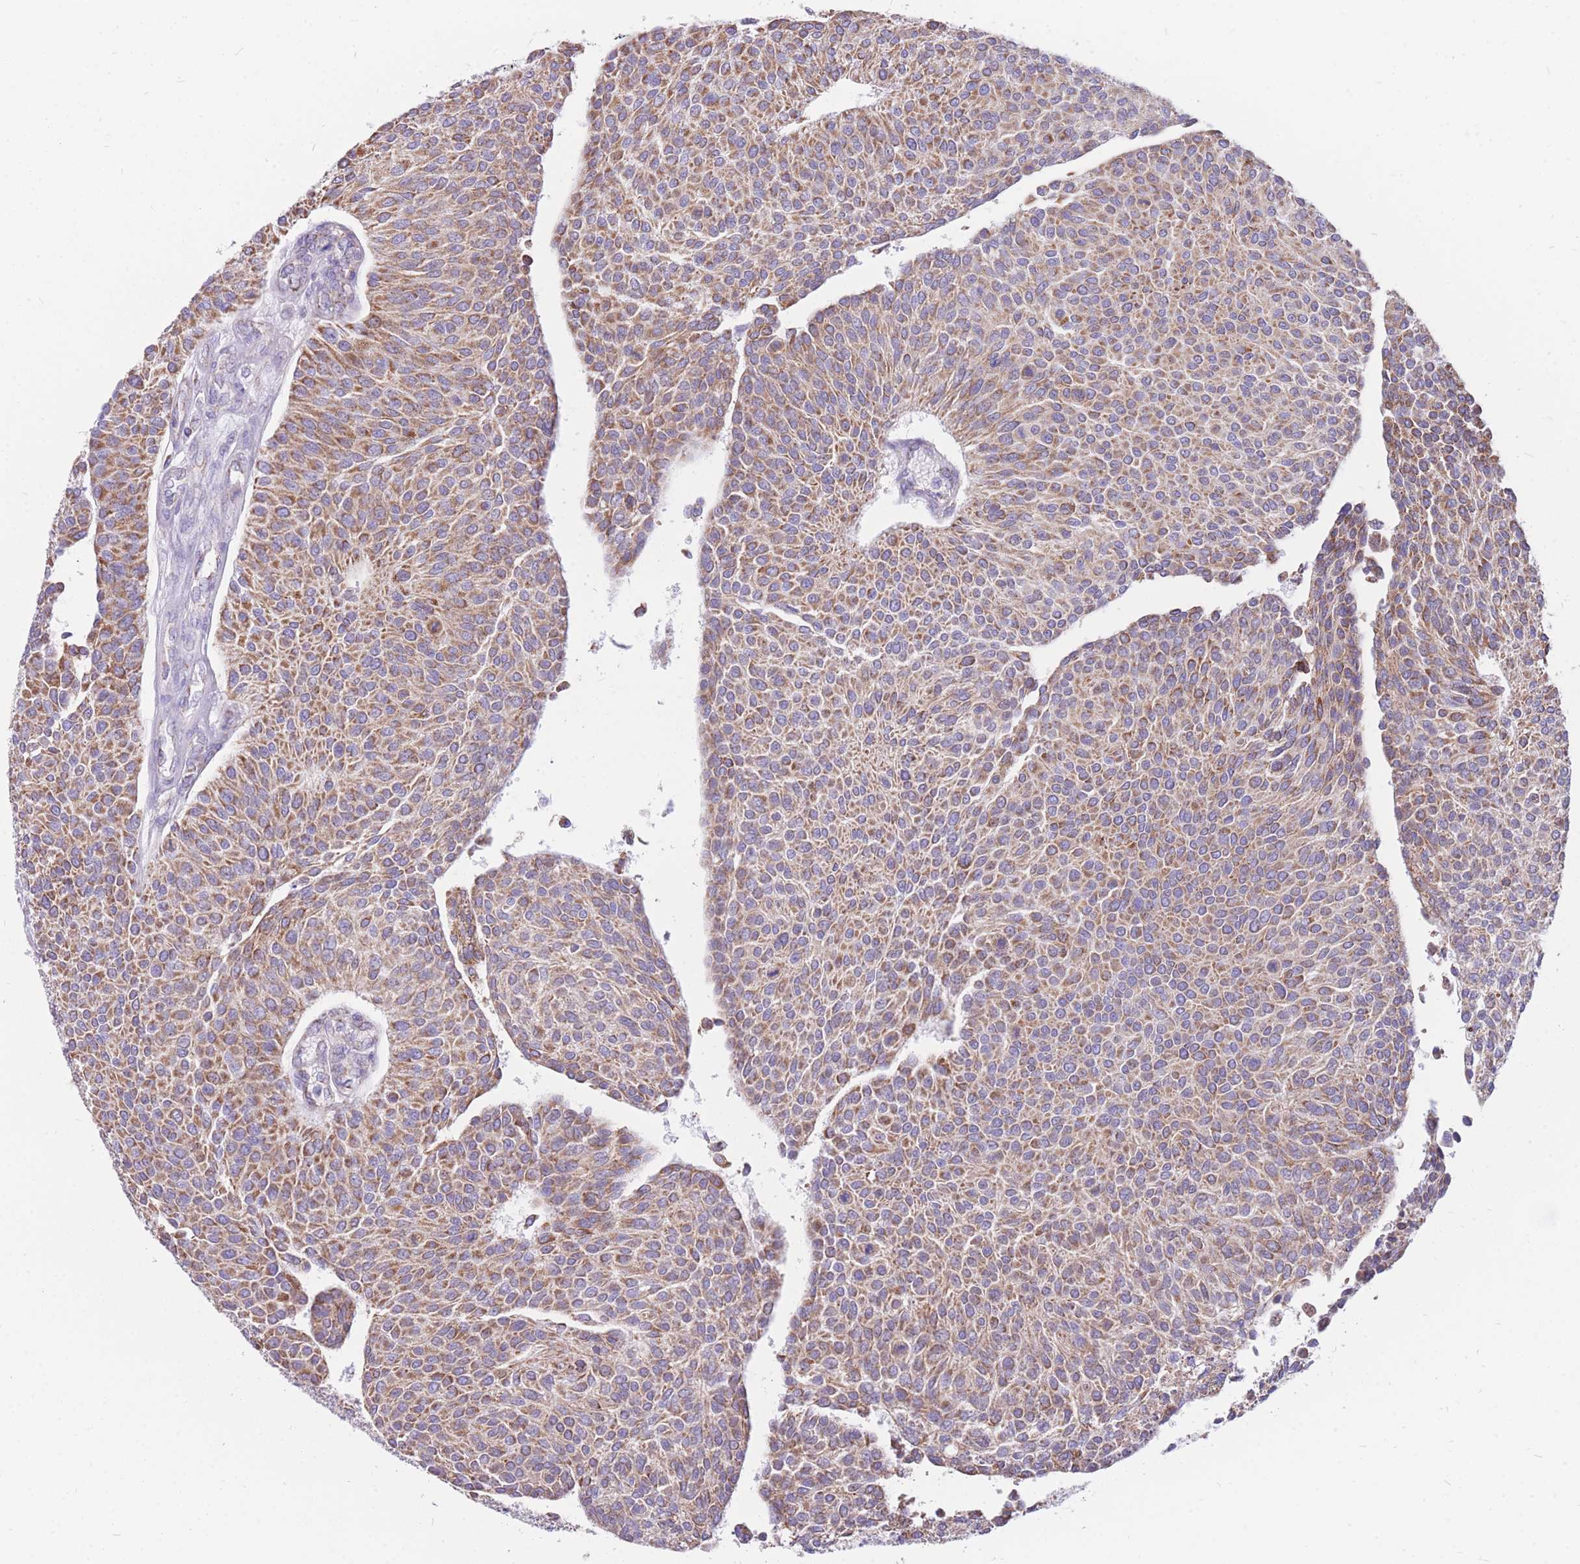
{"staining": {"intensity": "moderate", "quantity": ">75%", "location": "cytoplasmic/membranous"}, "tissue": "urothelial cancer", "cell_type": "Tumor cells", "image_type": "cancer", "snomed": [{"axis": "morphology", "description": "Urothelial carcinoma, NOS"}, {"axis": "topography", "description": "Urinary bladder"}], "caption": "IHC micrograph of neoplastic tissue: urothelial cancer stained using IHC shows medium levels of moderate protein expression localized specifically in the cytoplasmic/membranous of tumor cells, appearing as a cytoplasmic/membranous brown color.", "gene": "PCSK1", "patient": {"sex": "male", "age": 55}}